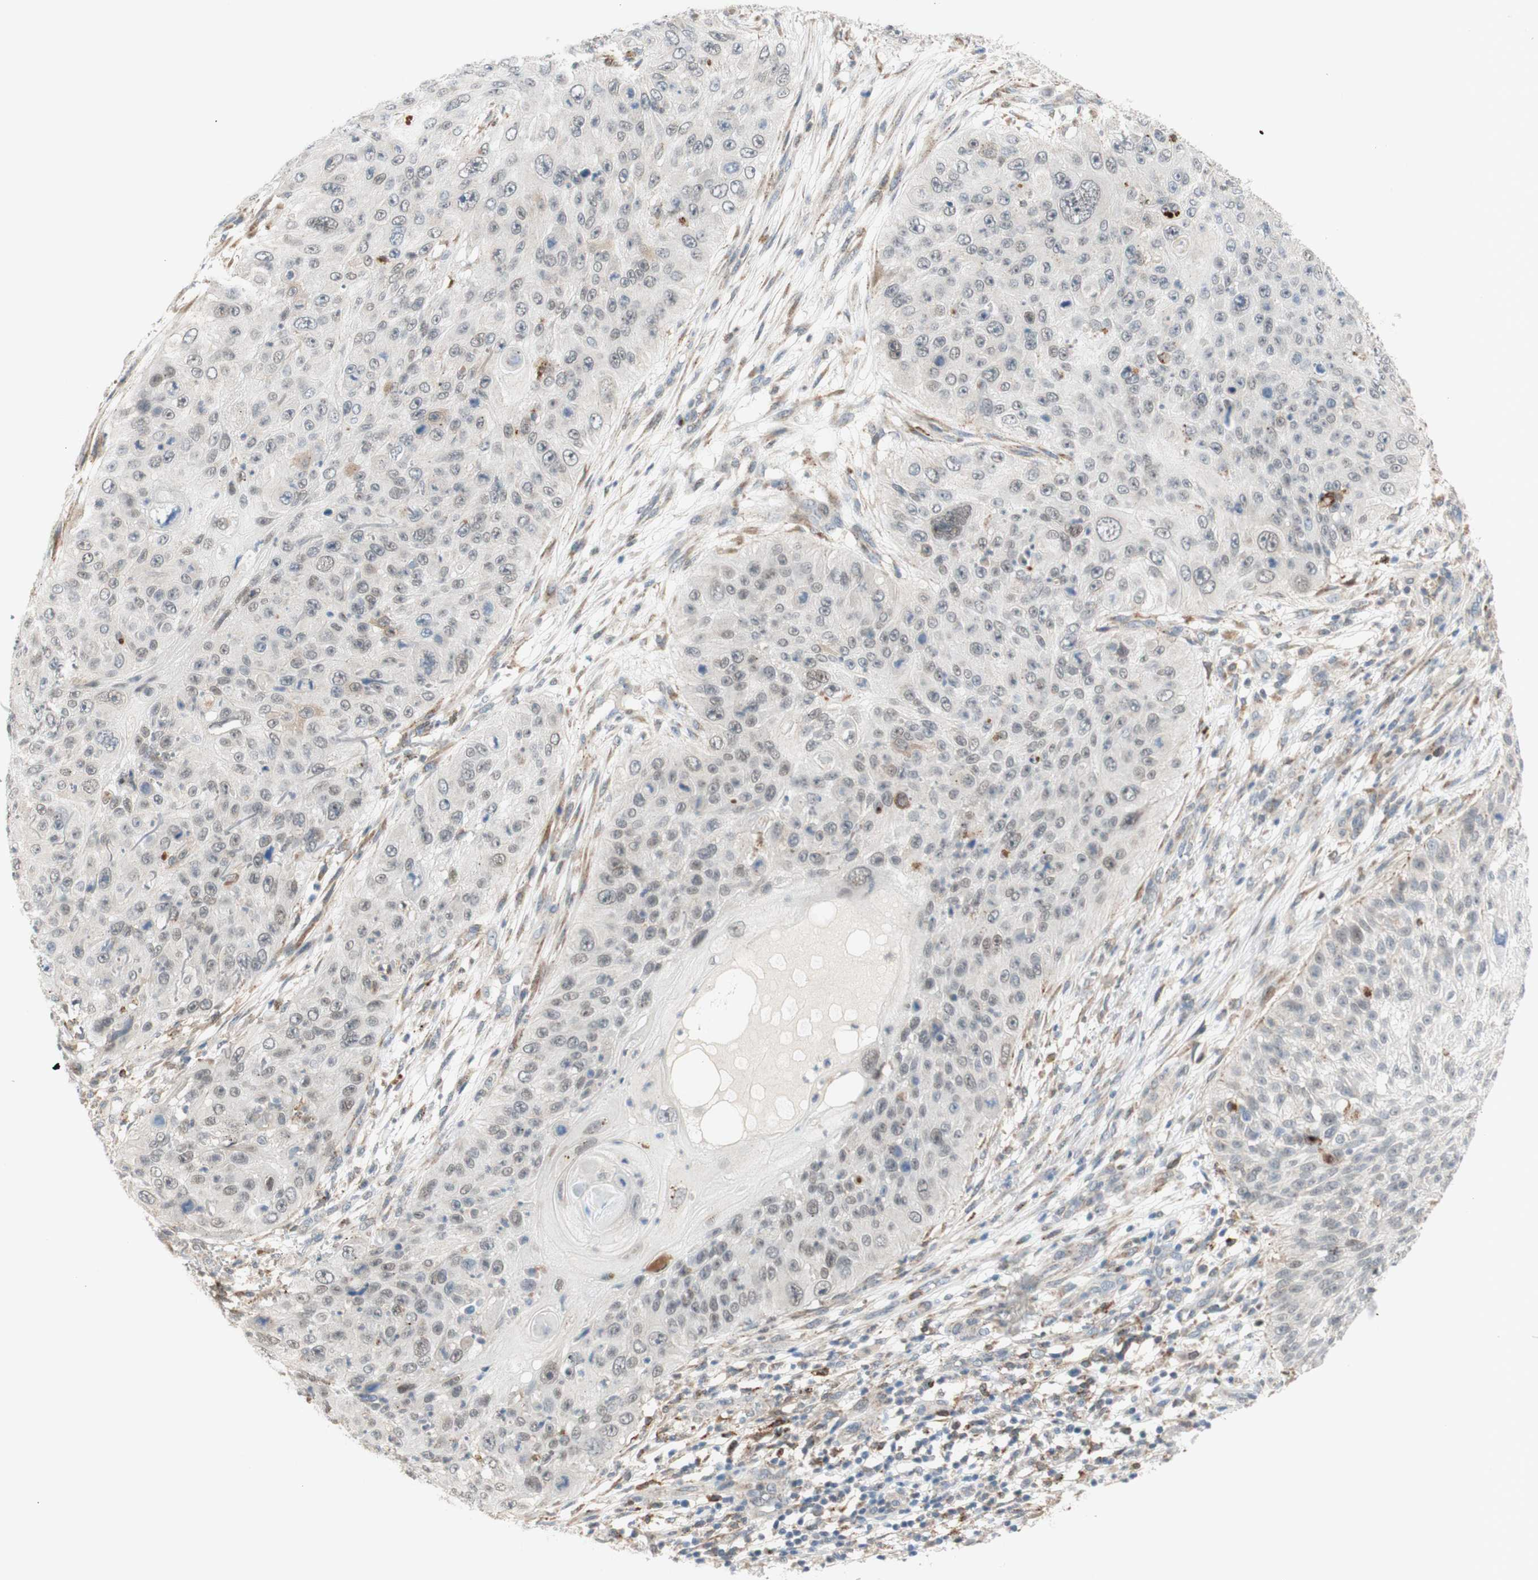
{"staining": {"intensity": "negative", "quantity": "none", "location": "none"}, "tissue": "skin cancer", "cell_type": "Tumor cells", "image_type": "cancer", "snomed": [{"axis": "morphology", "description": "Squamous cell carcinoma, NOS"}, {"axis": "topography", "description": "Skin"}], "caption": "Human squamous cell carcinoma (skin) stained for a protein using immunohistochemistry (IHC) exhibits no expression in tumor cells.", "gene": "GAPT", "patient": {"sex": "female", "age": 80}}